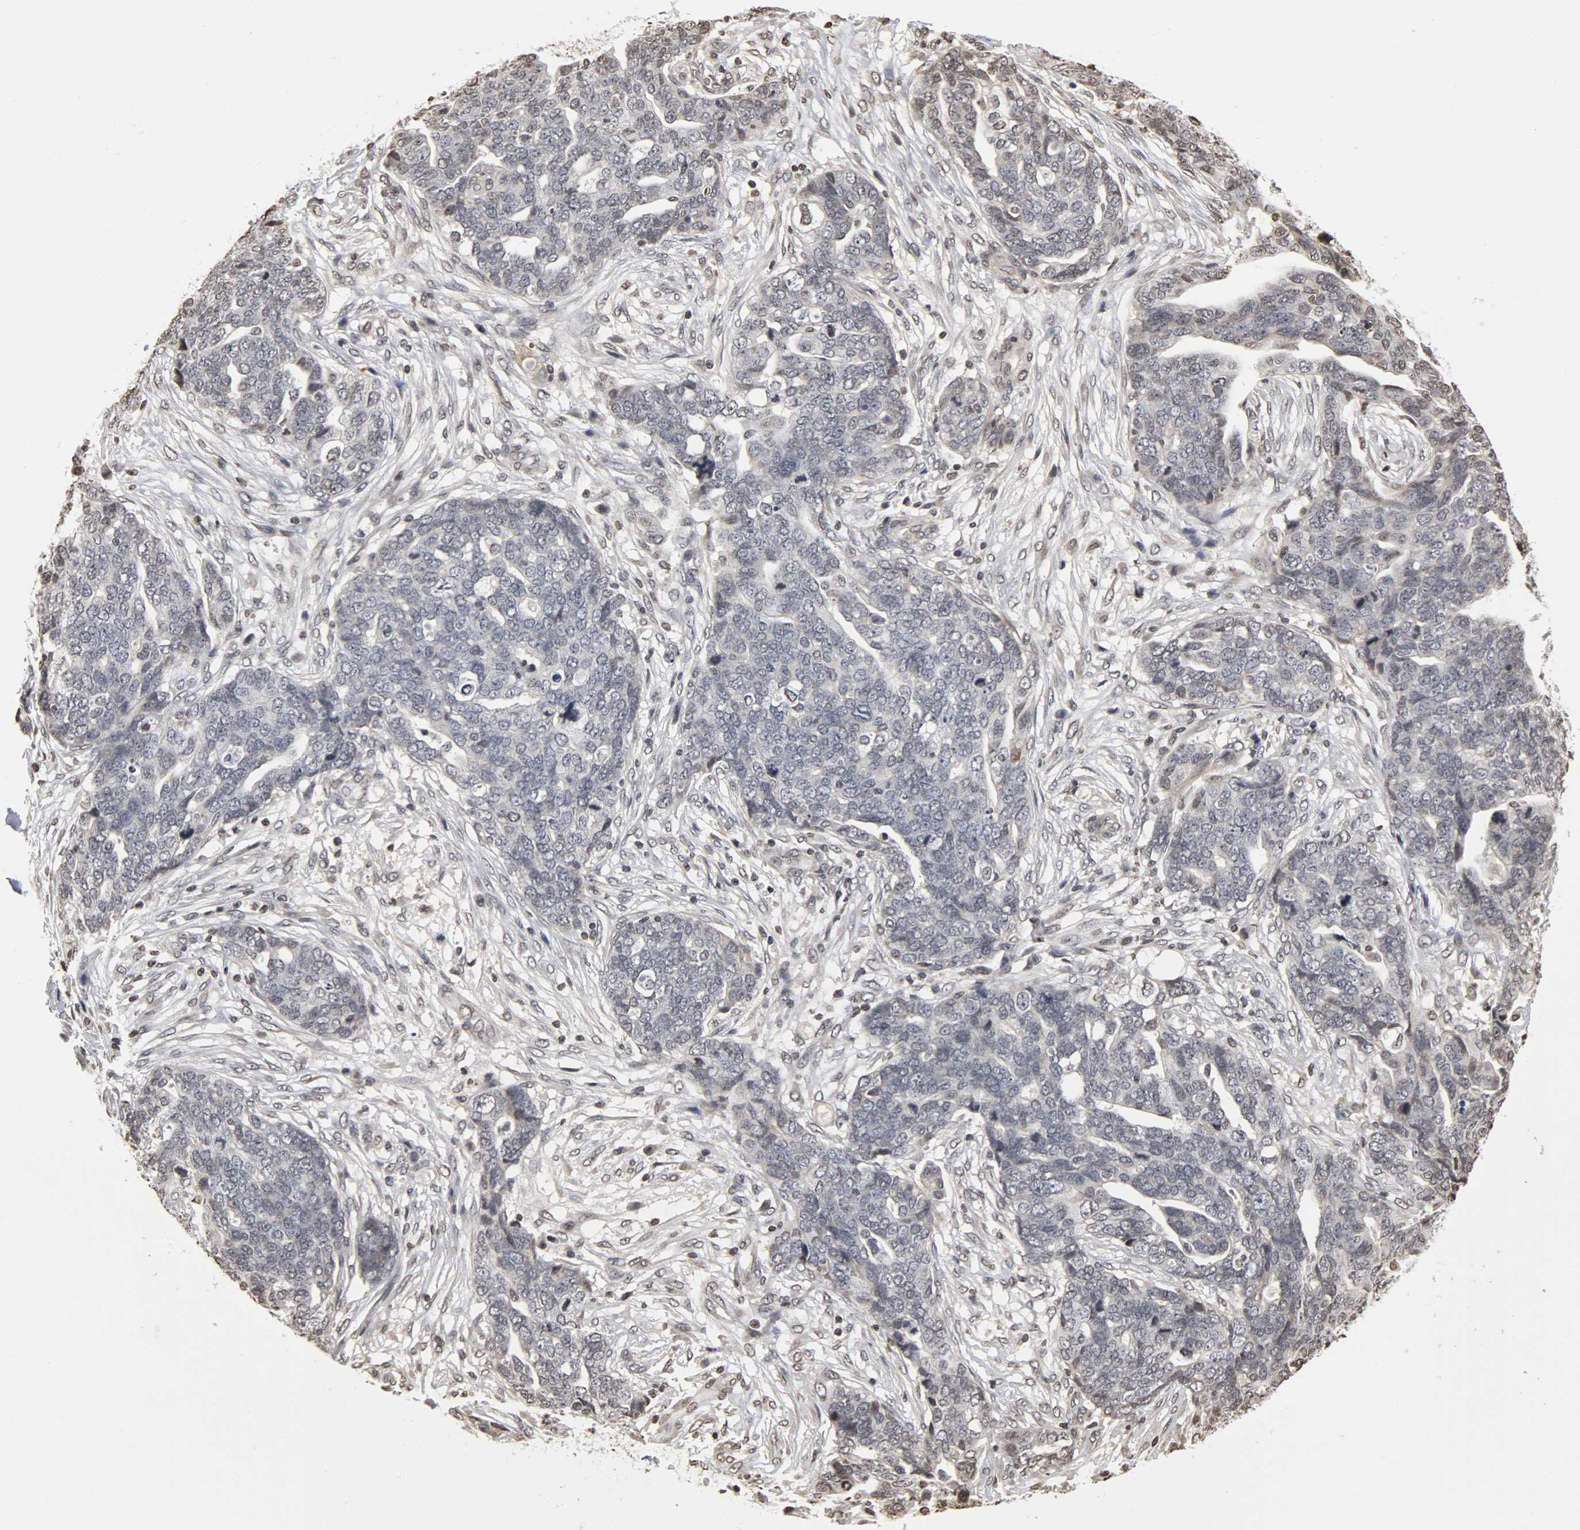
{"staining": {"intensity": "negative", "quantity": "none", "location": "none"}, "tissue": "ovarian cancer", "cell_type": "Tumor cells", "image_type": "cancer", "snomed": [{"axis": "morphology", "description": "Normal tissue, NOS"}, {"axis": "morphology", "description": "Cystadenocarcinoma, serous, NOS"}, {"axis": "topography", "description": "Fallopian tube"}, {"axis": "topography", "description": "Ovary"}], "caption": "This is a histopathology image of IHC staining of ovarian cancer, which shows no positivity in tumor cells.", "gene": "ERCC2", "patient": {"sex": "female", "age": 56}}